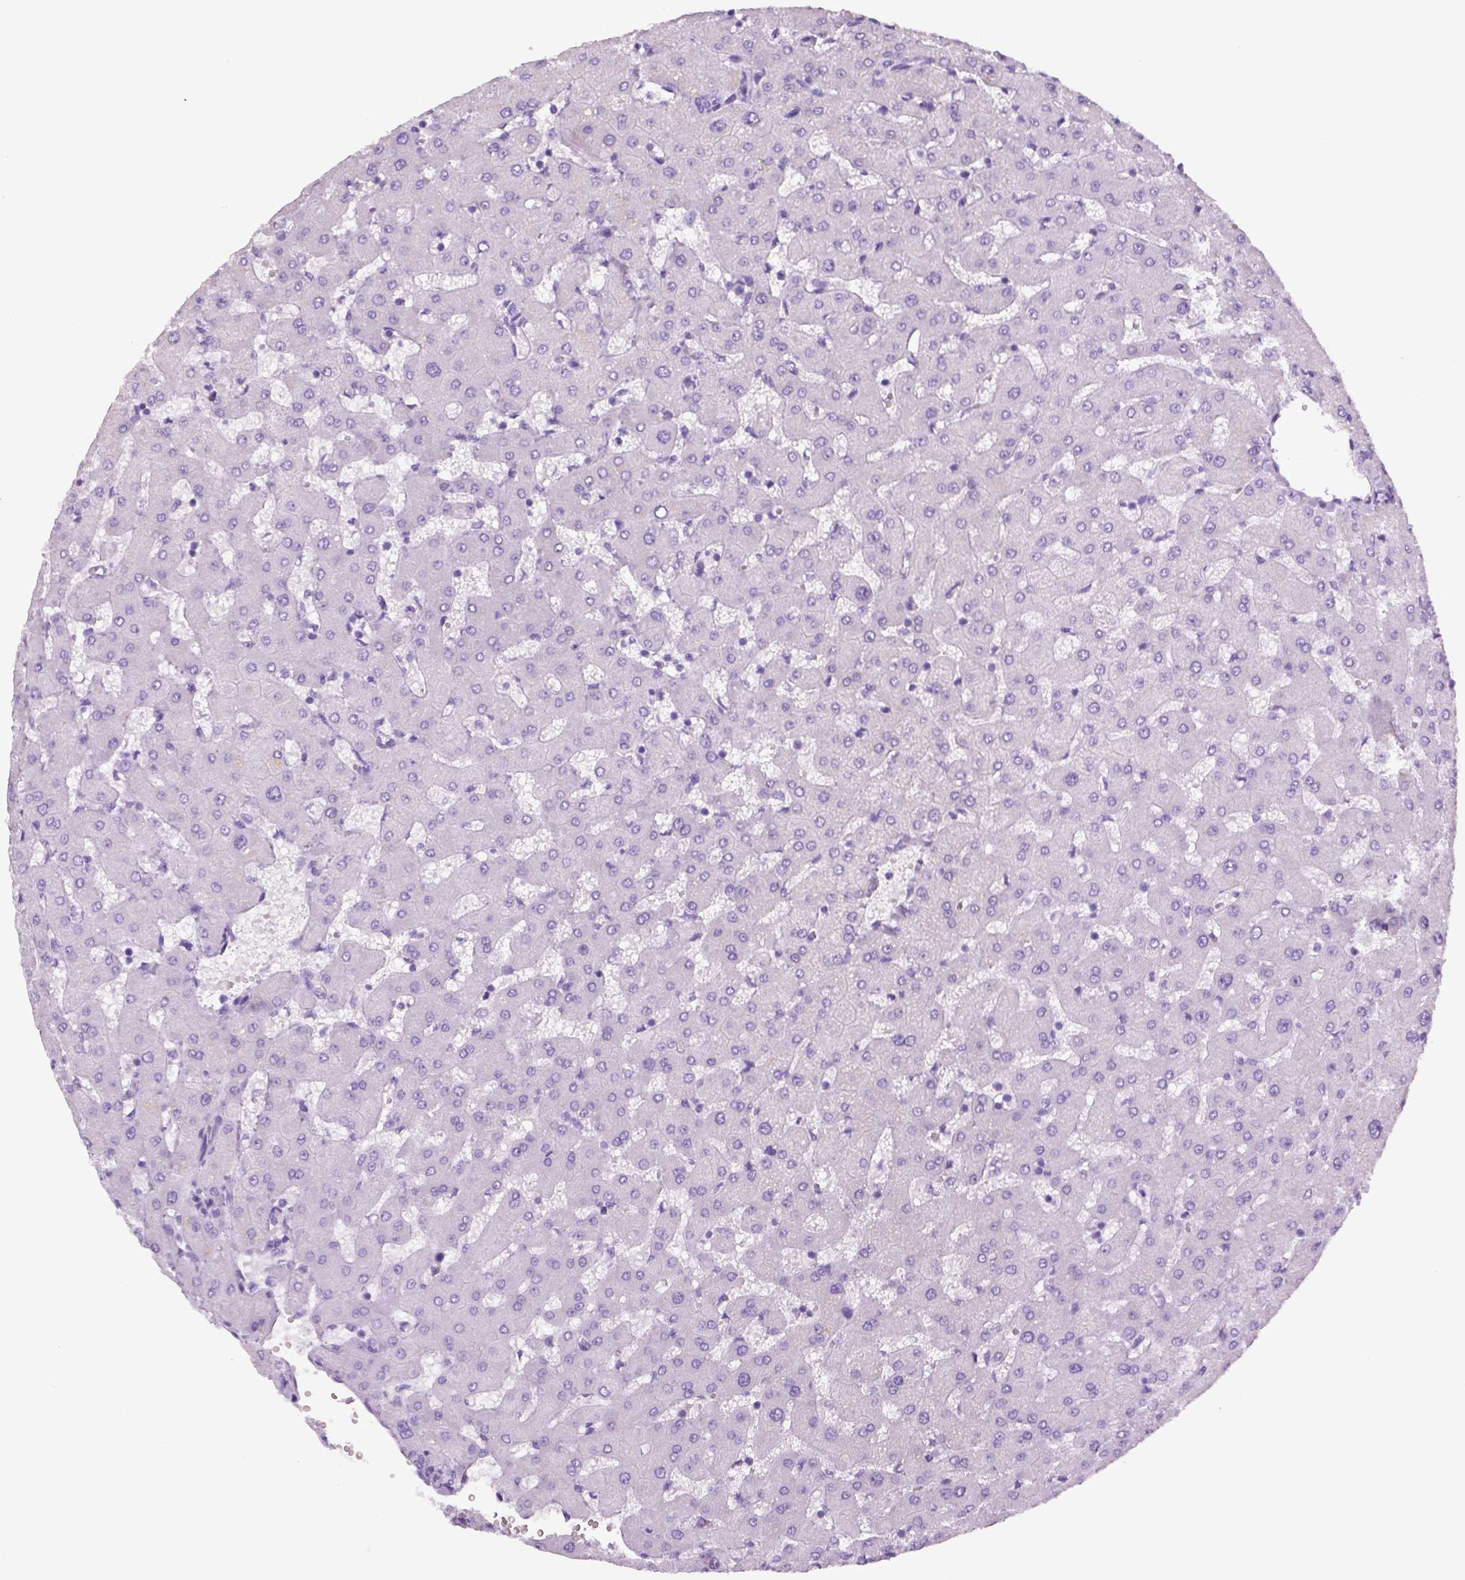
{"staining": {"intensity": "negative", "quantity": "none", "location": "none"}, "tissue": "liver", "cell_type": "Cholangiocytes", "image_type": "normal", "snomed": [{"axis": "morphology", "description": "Normal tissue, NOS"}, {"axis": "topography", "description": "Liver"}], "caption": "The micrograph displays no significant staining in cholangiocytes of liver. Nuclei are stained in blue.", "gene": "KRT71", "patient": {"sex": "female", "age": 63}}